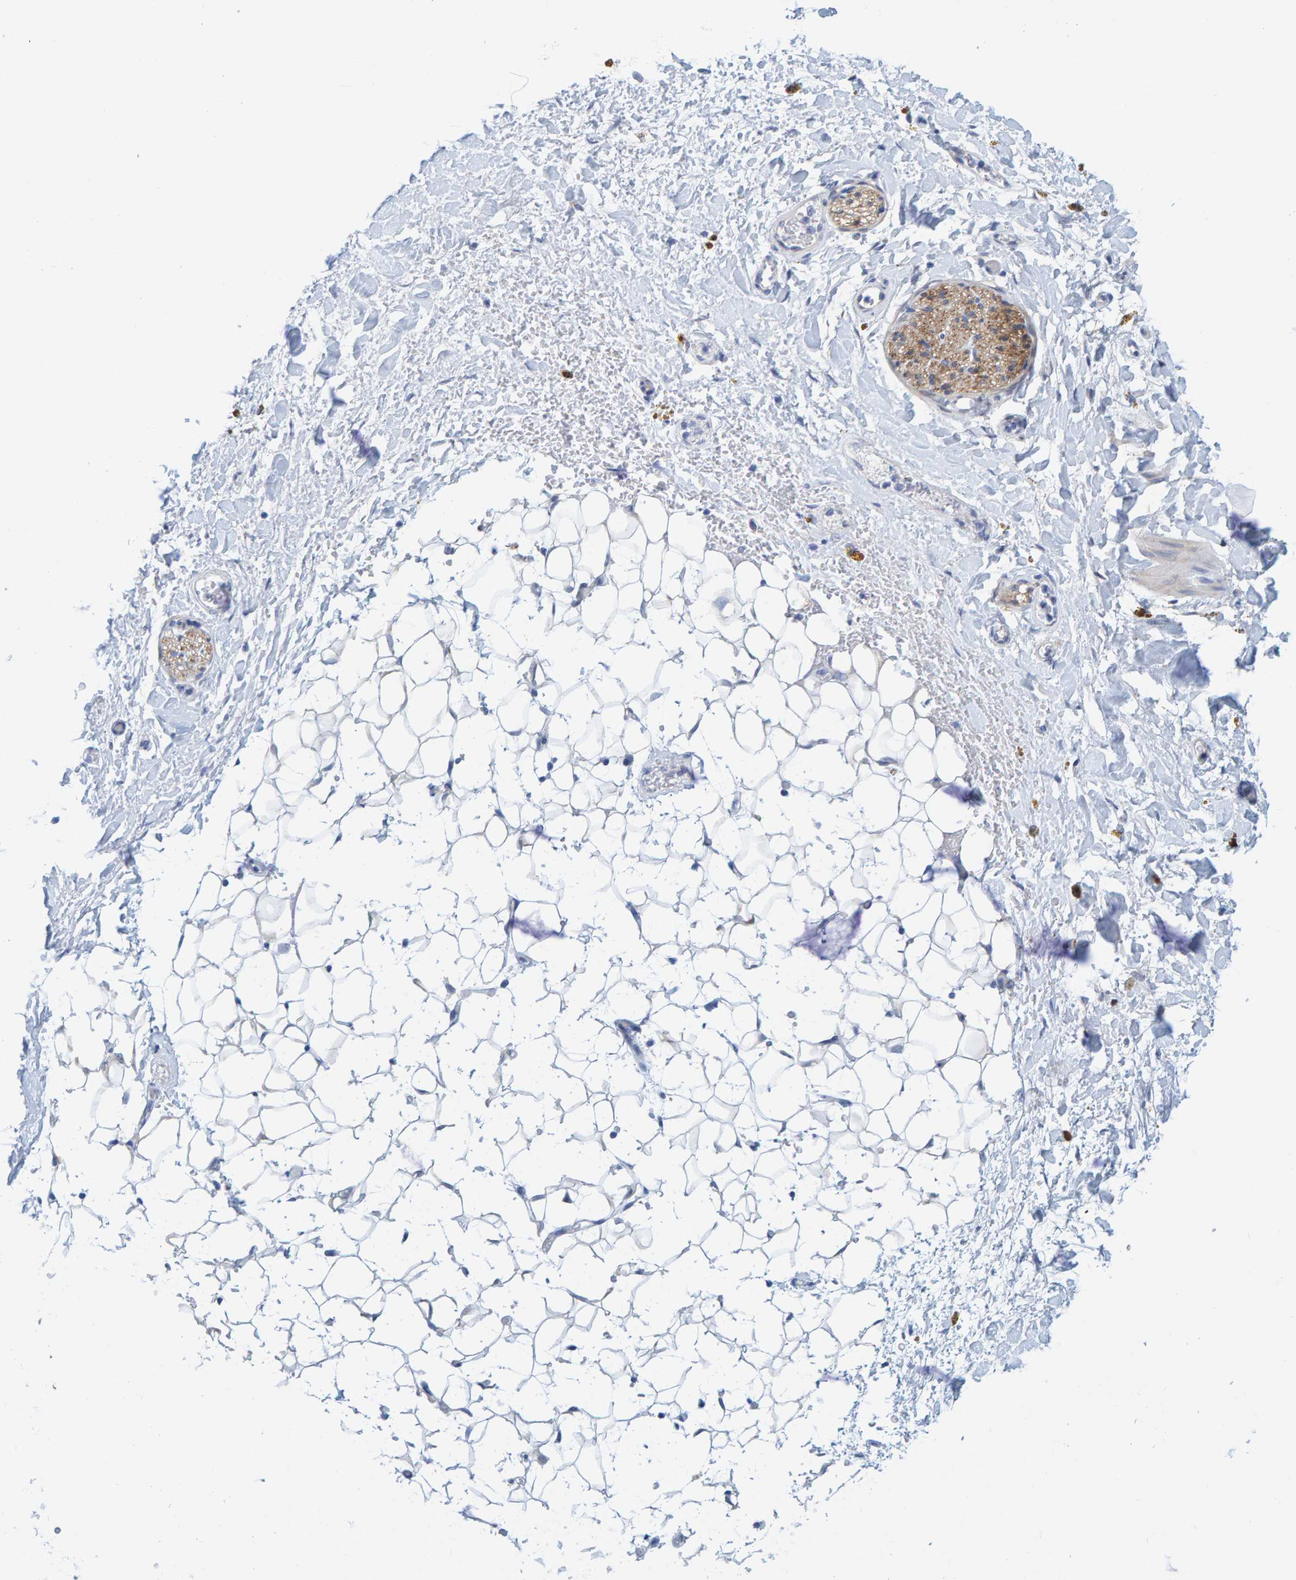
{"staining": {"intensity": "negative", "quantity": "none", "location": "none"}, "tissue": "adipose tissue", "cell_type": "Adipocytes", "image_type": "normal", "snomed": [{"axis": "morphology", "description": "Normal tissue, NOS"}, {"axis": "topography", "description": "Kidney"}, {"axis": "topography", "description": "Peripheral nerve tissue"}], "caption": "This is a histopathology image of immunohistochemistry (IHC) staining of unremarkable adipose tissue, which shows no expression in adipocytes. (Brightfield microscopy of DAB (3,3'-diaminobenzidine) IHC at high magnification).", "gene": "KLHL11", "patient": {"sex": "male", "age": 7}}